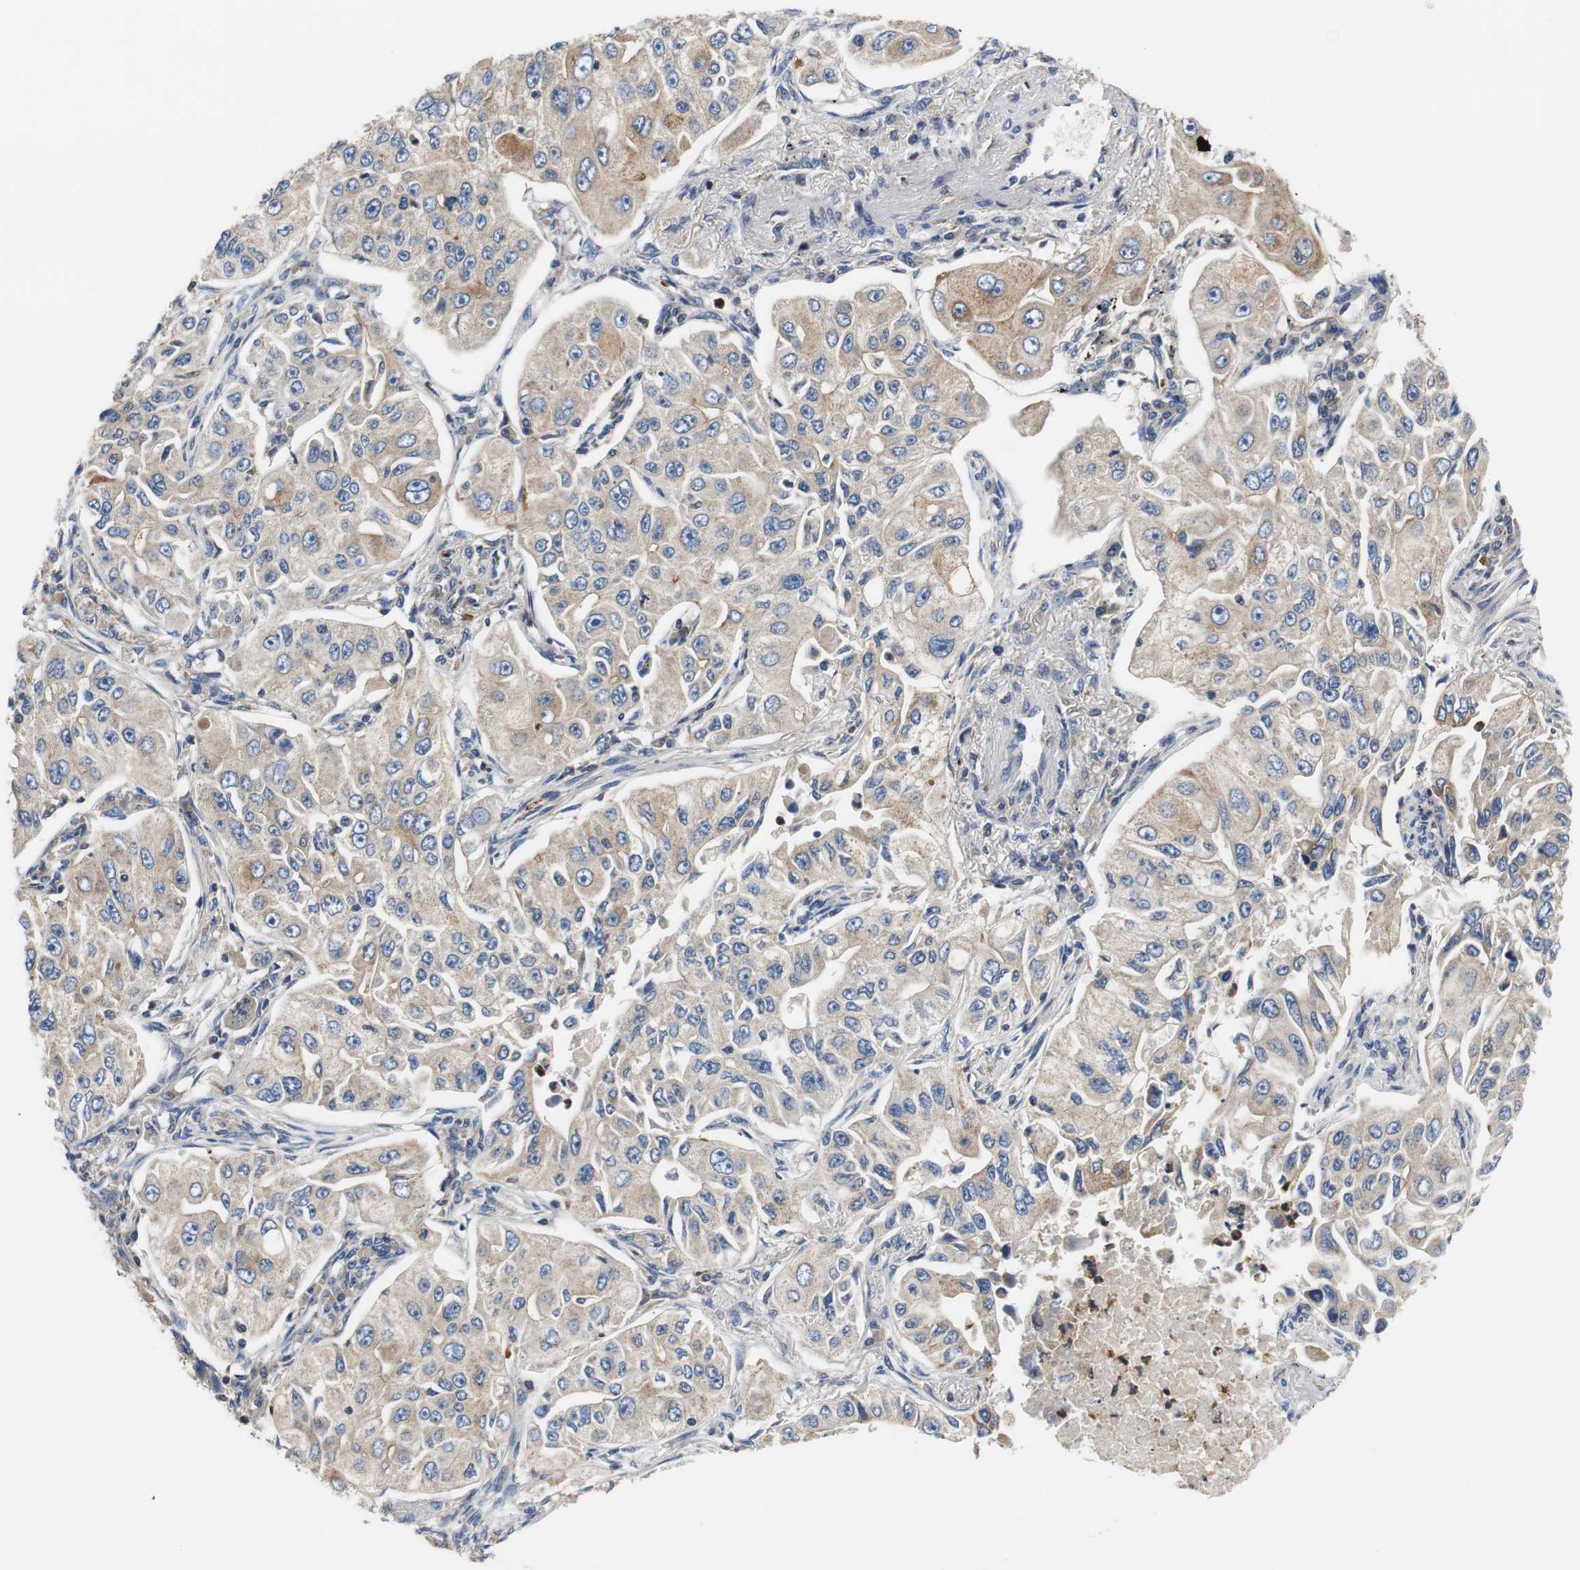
{"staining": {"intensity": "moderate", "quantity": ">75%", "location": "cytoplasmic/membranous"}, "tissue": "lung cancer", "cell_type": "Tumor cells", "image_type": "cancer", "snomed": [{"axis": "morphology", "description": "Adenocarcinoma, NOS"}, {"axis": "topography", "description": "Lung"}], "caption": "This photomicrograph displays immunohistochemistry (IHC) staining of human lung cancer, with medium moderate cytoplasmic/membranous expression in approximately >75% of tumor cells.", "gene": "VAMP8", "patient": {"sex": "male", "age": 84}}